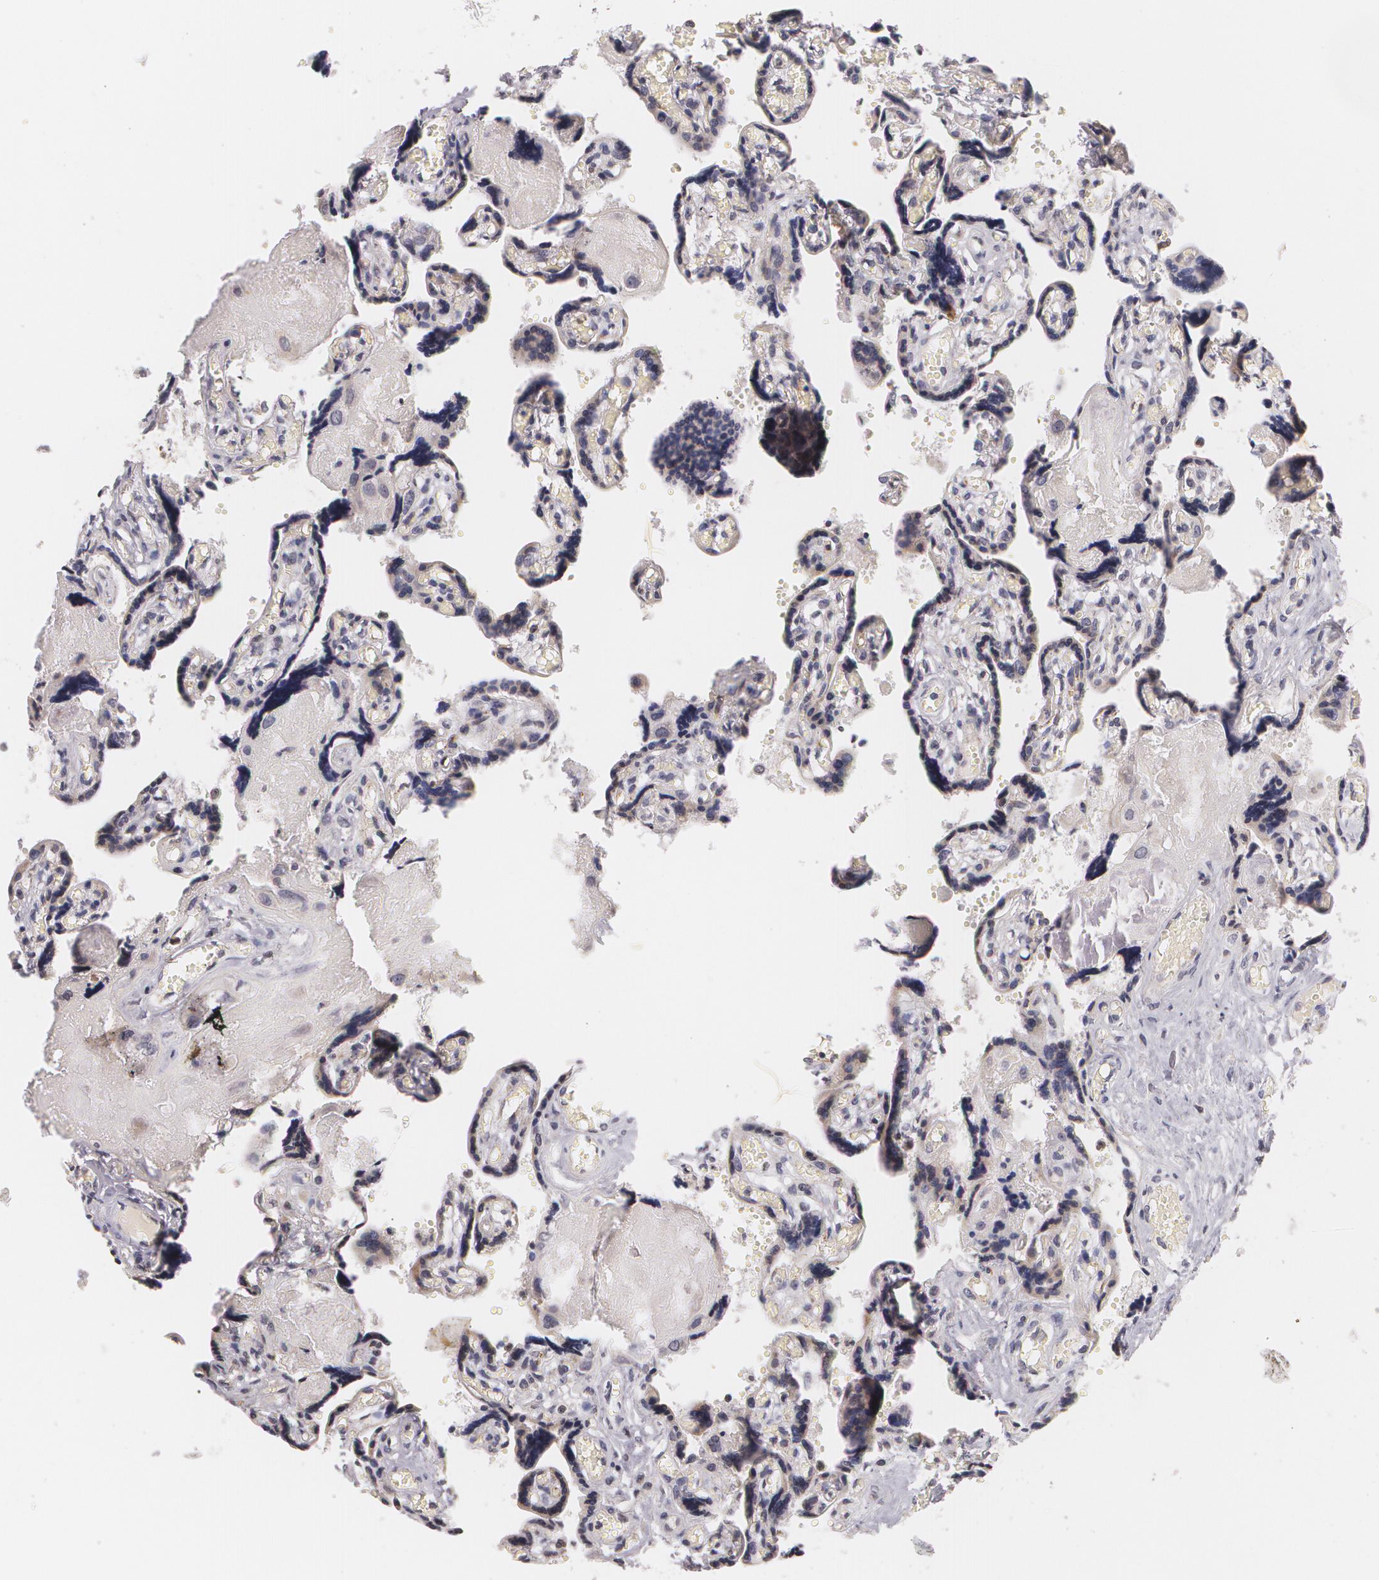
{"staining": {"intensity": "moderate", "quantity": "25%-75%", "location": "nuclear"}, "tissue": "placenta", "cell_type": "Trophoblastic cells", "image_type": "normal", "snomed": [{"axis": "morphology", "description": "Normal tissue, NOS"}, {"axis": "morphology", "description": "Degeneration, NOS"}, {"axis": "topography", "description": "Placenta"}], "caption": "Protein positivity by IHC exhibits moderate nuclear staining in approximately 25%-75% of trophoblastic cells in unremarkable placenta. Nuclei are stained in blue.", "gene": "VAV3", "patient": {"sex": "female", "age": 35}}